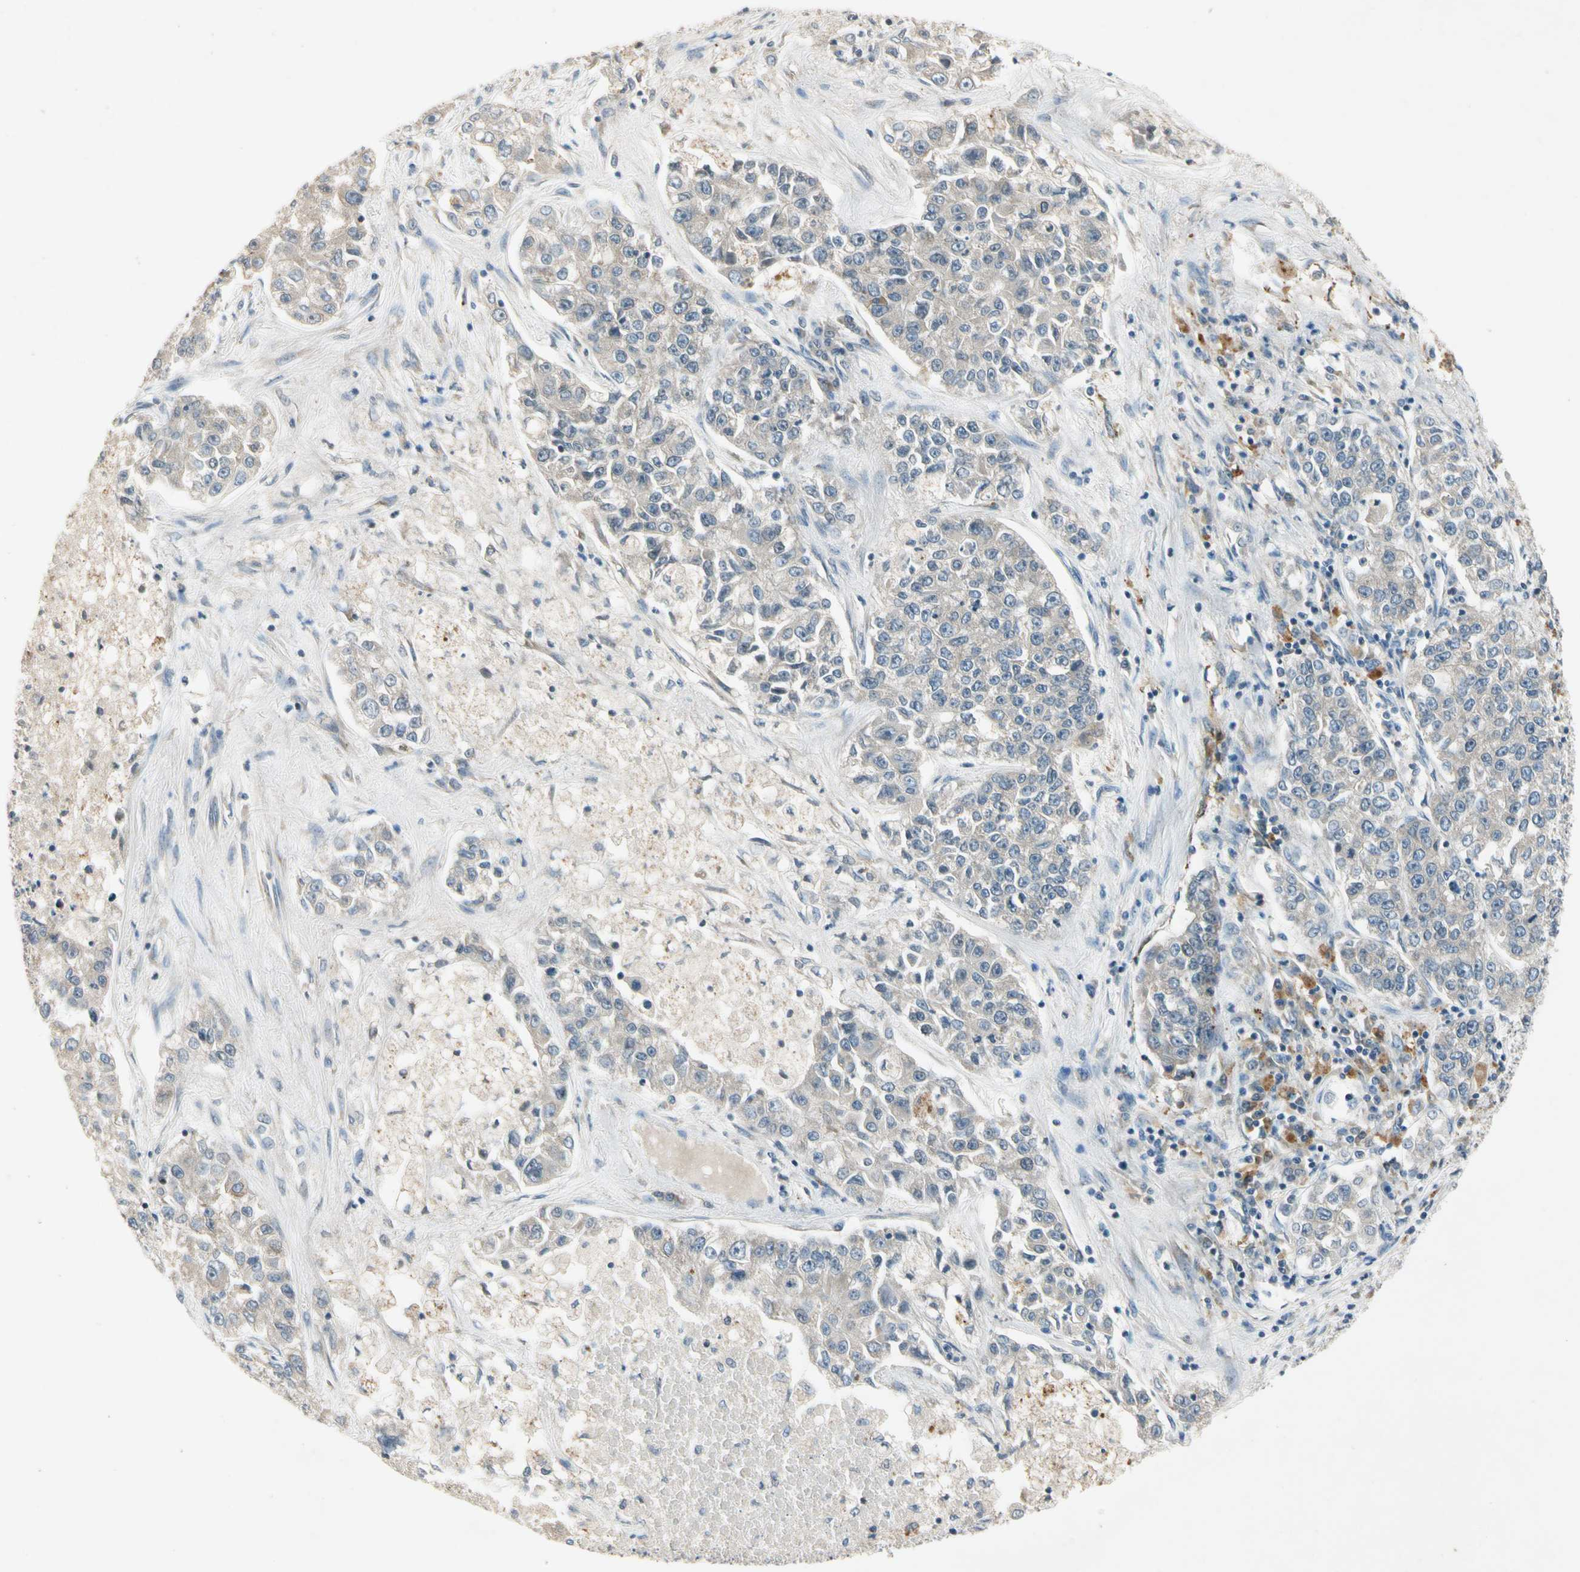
{"staining": {"intensity": "negative", "quantity": "none", "location": "none"}, "tissue": "lung cancer", "cell_type": "Tumor cells", "image_type": "cancer", "snomed": [{"axis": "morphology", "description": "Adenocarcinoma, NOS"}, {"axis": "topography", "description": "Lung"}], "caption": "Immunohistochemistry (IHC) image of human adenocarcinoma (lung) stained for a protein (brown), which exhibits no positivity in tumor cells. The staining is performed using DAB (3,3'-diaminobenzidine) brown chromogen with nuclei counter-stained in using hematoxylin.", "gene": "RPS6KB2", "patient": {"sex": "male", "age": 49}}